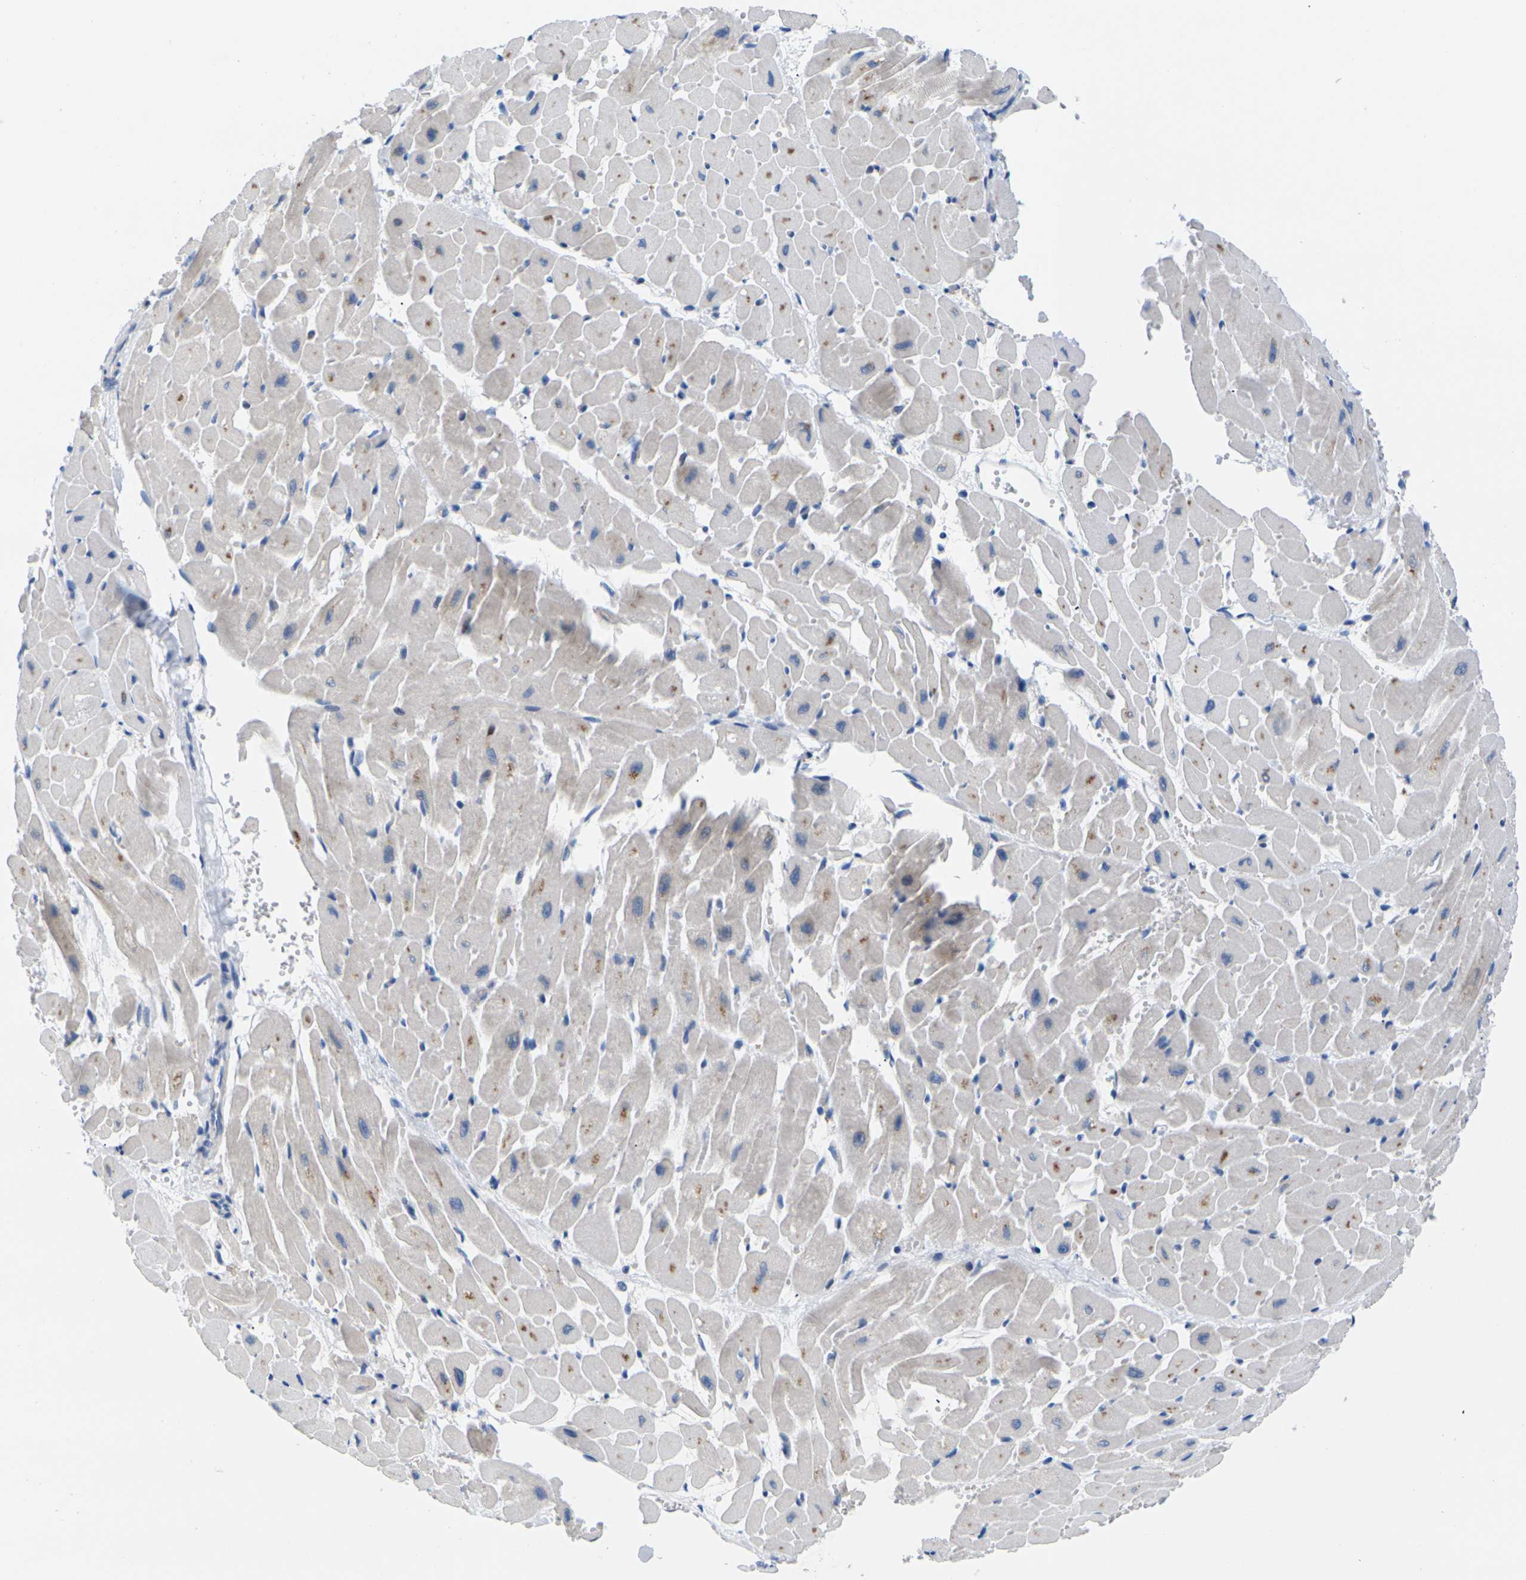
{"staining": {"intensity": "moderate", "quantity": "25%-75%", "location": "cytoplasmic/membranous"}, "tissue": "heart muscle", "cell_type": "Cardiomyocytes", "image_type": "normal", "snomed": [{"axis": "morphology", "description": "Normal tissue, NOS"}, {"axis": "topography", "description": "Heart"}], "caption": "A micrograph showing moderate cytoplasmic/membranous staining in about 25%-75% of cardiomyocytes in unremarkable heart muscle, as visualized by brown immunohistochemical staining.", "gene": "RPS6KA3", "patient": {"sex": "male", "age": 45}}